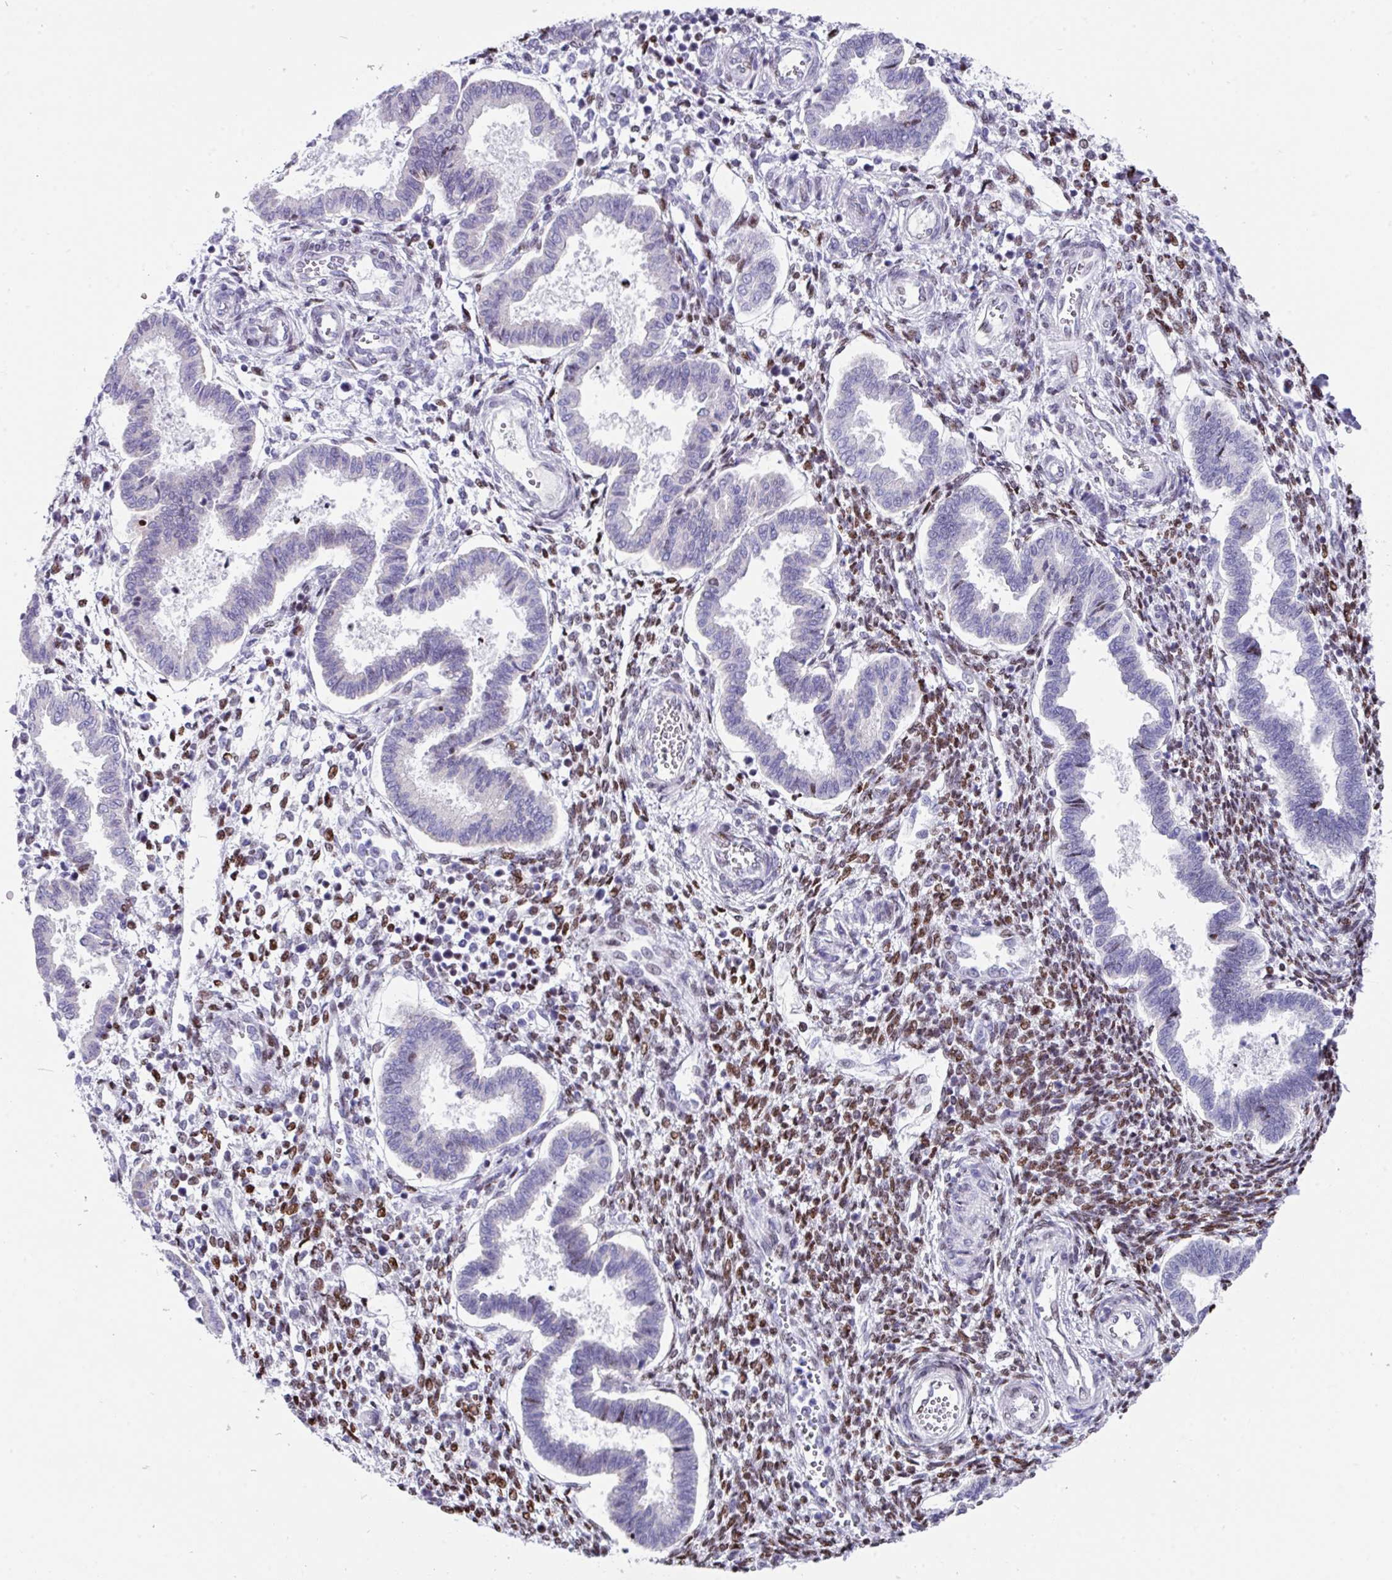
{"staining": {"intensity": "moderate", "quantity": "25%-75%", "location": "nuclear"}, "tissue": "endometrium", "cell_type": "Cells in endometrial stroma", "image_type": "normal", "snomed": [{"axis": "morphology", "description": "Normal tissue, NOS"}, {"axis": "topography", "description": "Endometrium"}], "caption": "Immunohistochemistry (IHC) histopathology image of normal endometrium: human endometrium stained using IHC shows medium levels of moderate protein expression localized specifically in the nuclear of cells in endometrial stroma, appearing as a nuclear brown color.", "gene": "TCF3", "patient": {"sex": "female", "age": 24}}